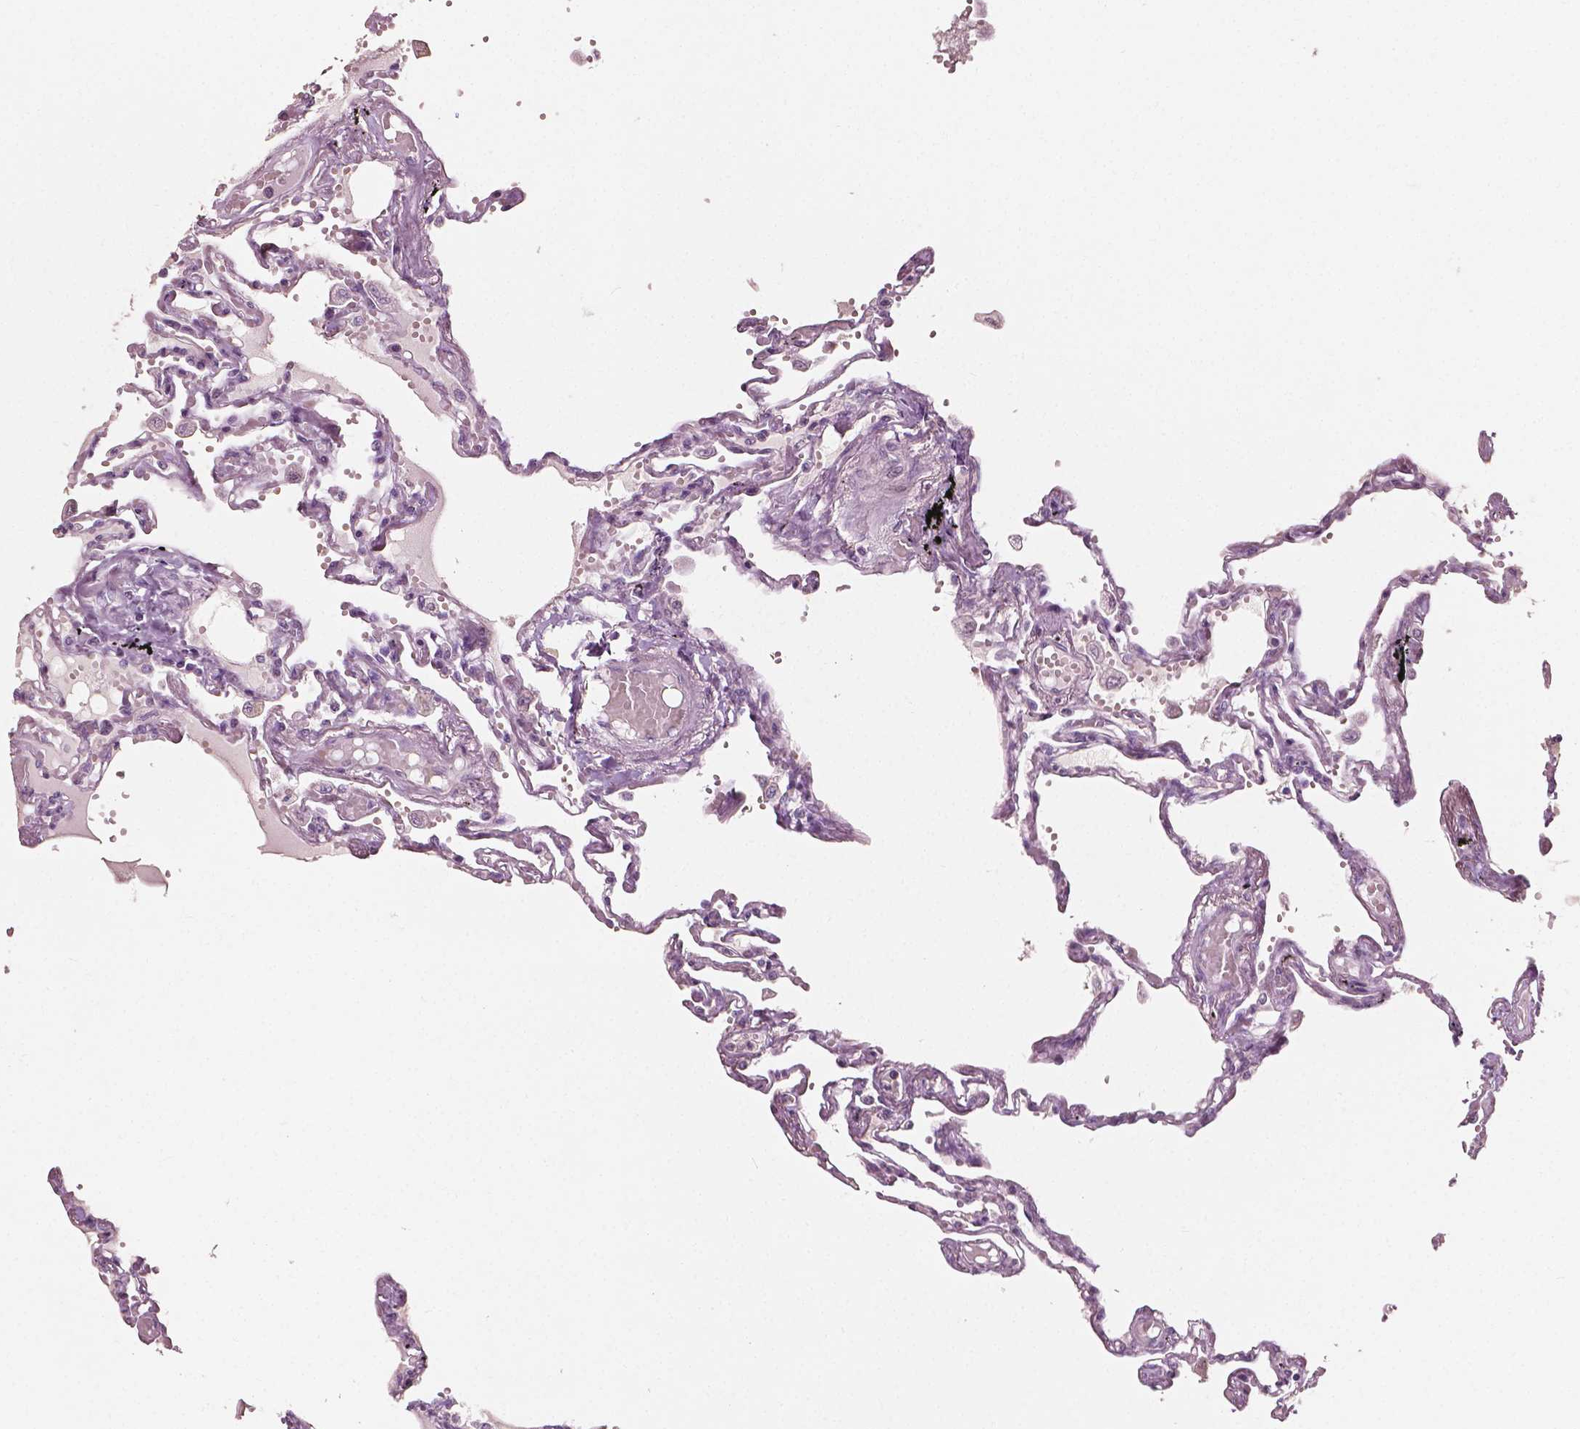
{"staining": {"intensity": "weak", "quantity": "<25%", "location": "cytoplasmic/membranous"}, "tissue": "lung", "cell_type": "Alveolar cells", "image_type": "normal", "snomed": [{"axis": "morphology", "description": "Normal tissue, NOS"}, {"axis": "morphology", "description": "Adenocarcinoma, NOS"}, {"axis": "topography", "description": "Cartilage tissue"}, {"axis": "topography", "description": "Lung"}], "caption": "Immunohistochemical staining of normal human lung displays no significant positivity in alveolar cells. (DAB immunohistochemistry (IHC) with hematoxylin counter stain).", "gene": "PLA2R1", "patient": {"sex": "female", "age": 67}}